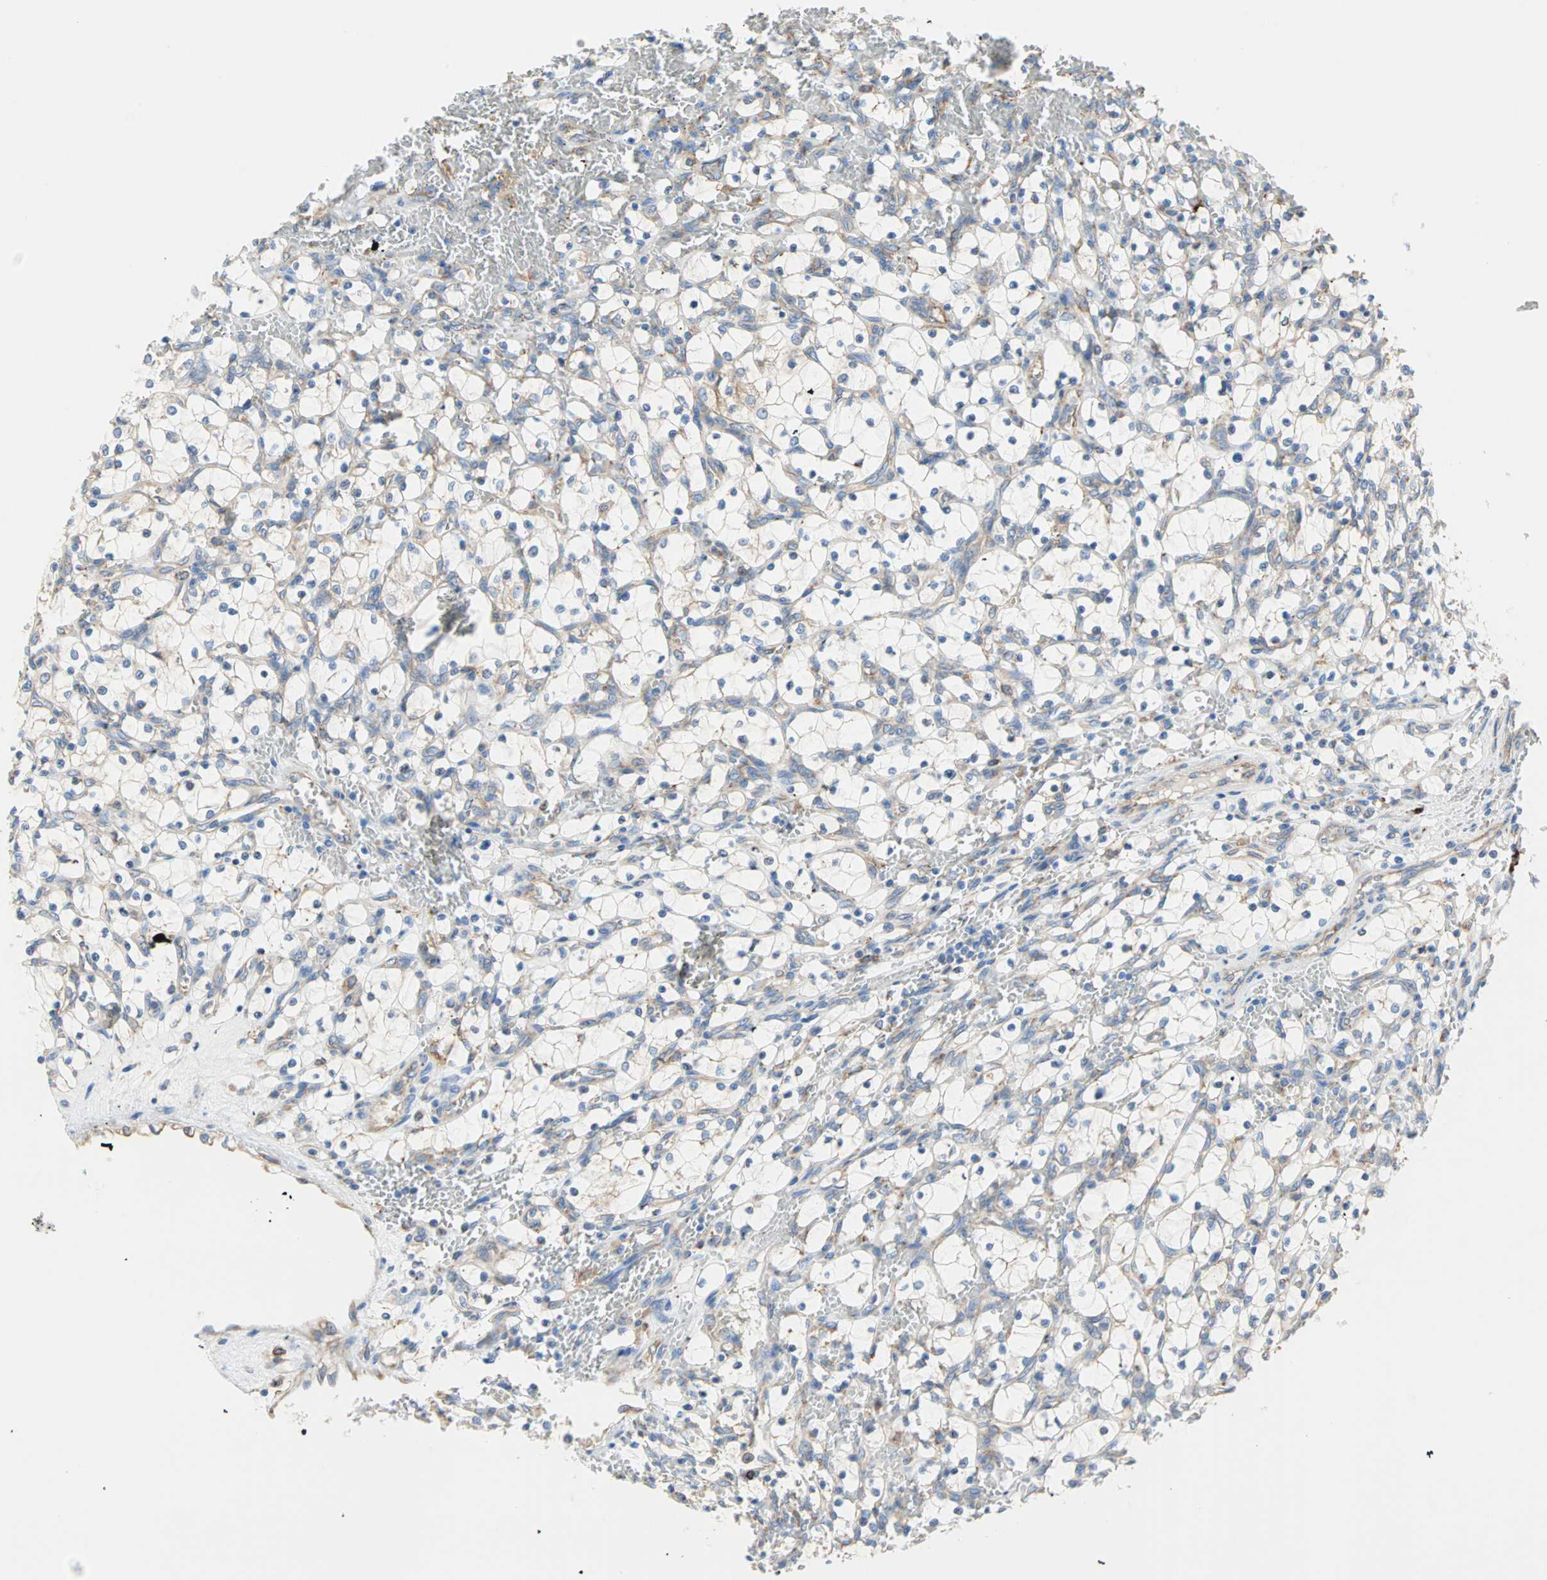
{"staining": {"intensity": "weak", "quantity": ">75%", "location": "cytoplasmic/membranous"}, "tissue": "renal cancer", "cell_type": "Tumor cells", "image_type": "cancer", "snomed": [{"axis": "morphology", "description": "Adenocarcinoma, NOS"}, {"axis": "topography", "description": "Kidney"}], "caption": "The immunohistochemical stain labels weak cytoplasmic/membranous positivity in tumor cells of renal cancer tissue.", "gene": "PLCXD1", "patient": {"sex": "female", "age": 69}}